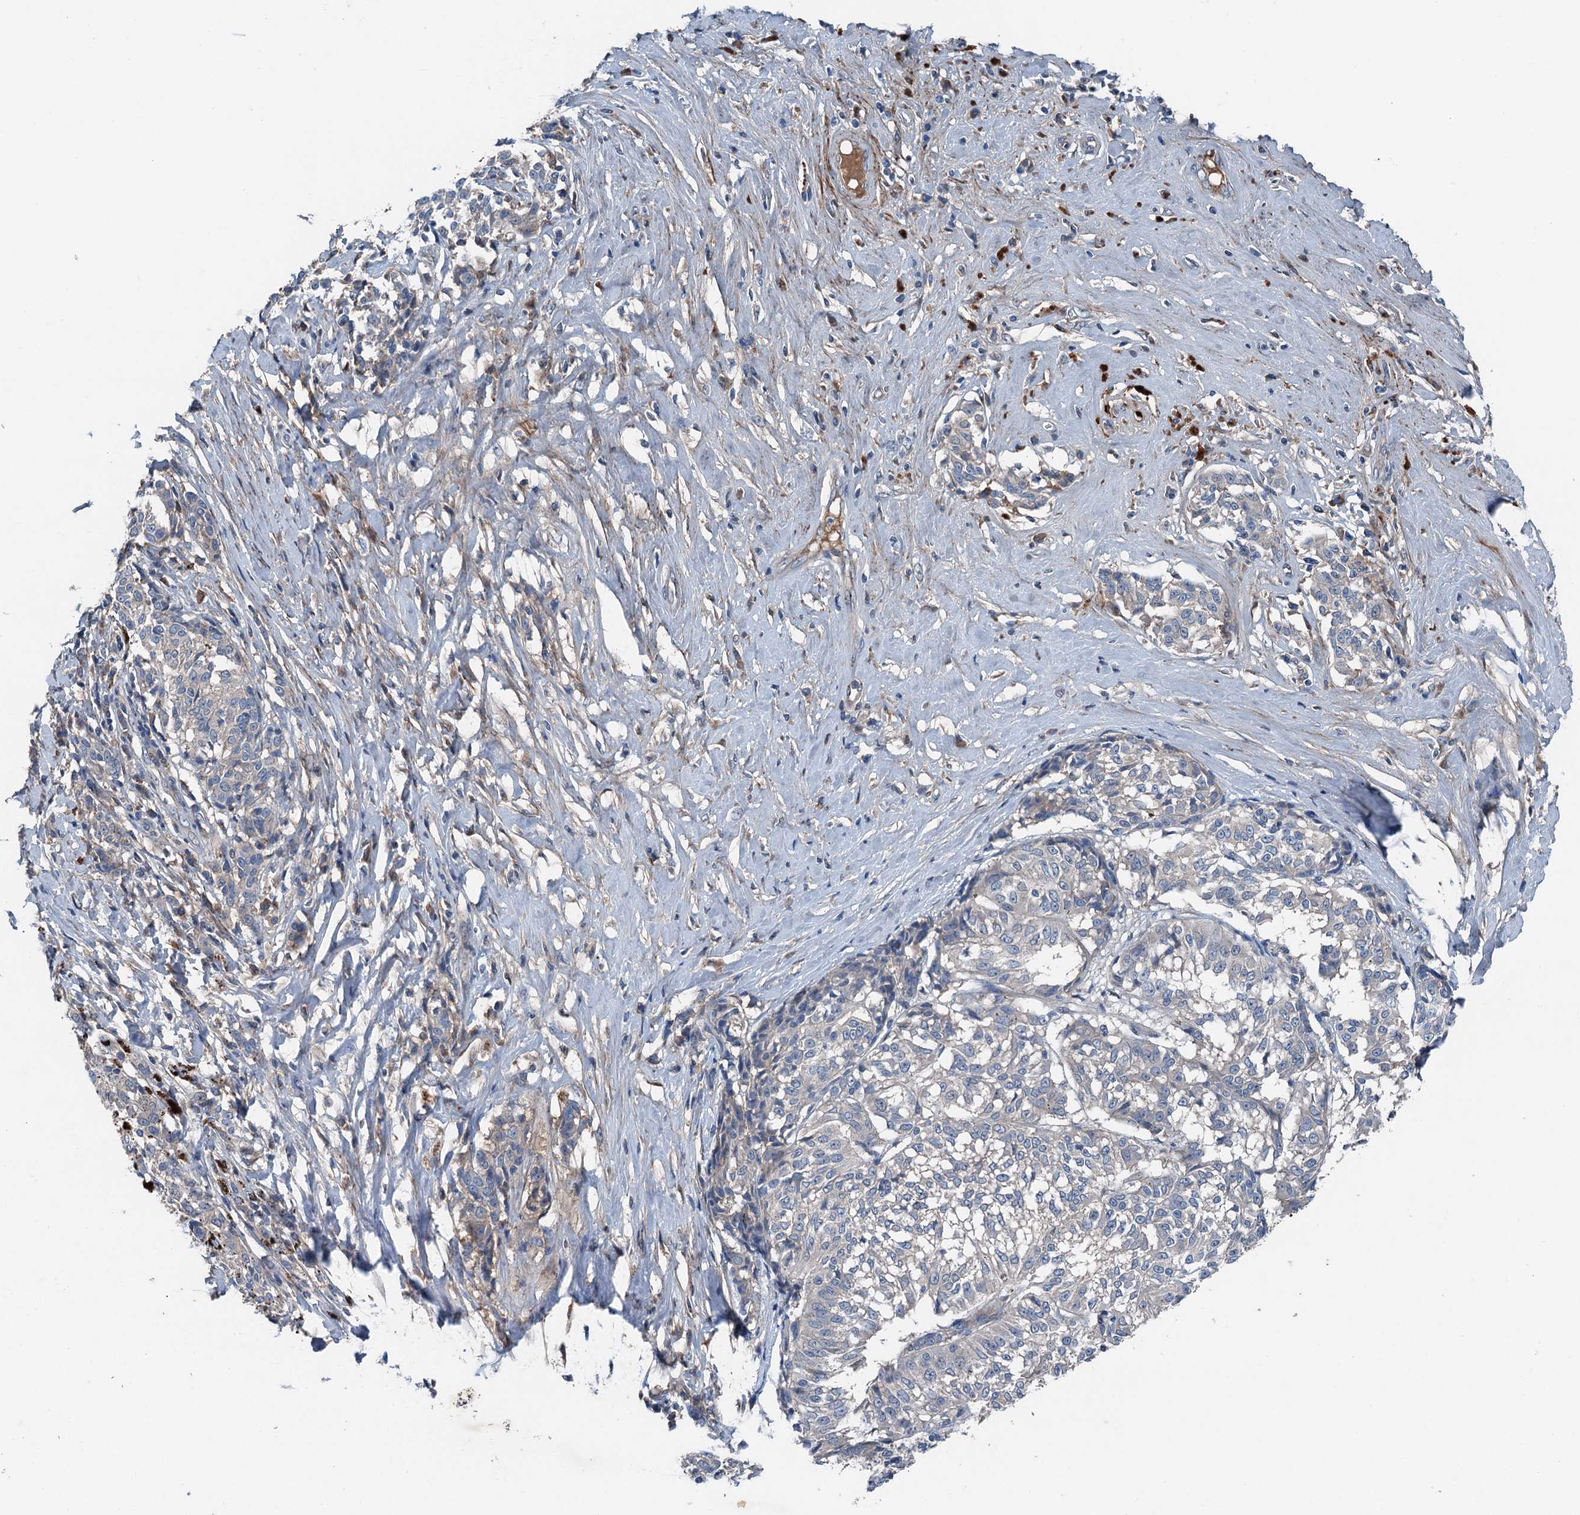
{"staining": {"intensity": "negative", "quantity": "none", "location": "none"}, "tissue": "melanoma", "cell_type": "Tumor cells", "image_type": "cancer", "snomed": [{"axis": "morphology", "description": "Malignant melanoma, NOS"}, {"axis": "topography", "description": "Skin"}], "caption": "Immunohistochemical staining of human malignant melanoma reveals no significant staining in tumor cells.", "gene": "SLC2A10", "patient": {"sex": "female", "age": 72}}